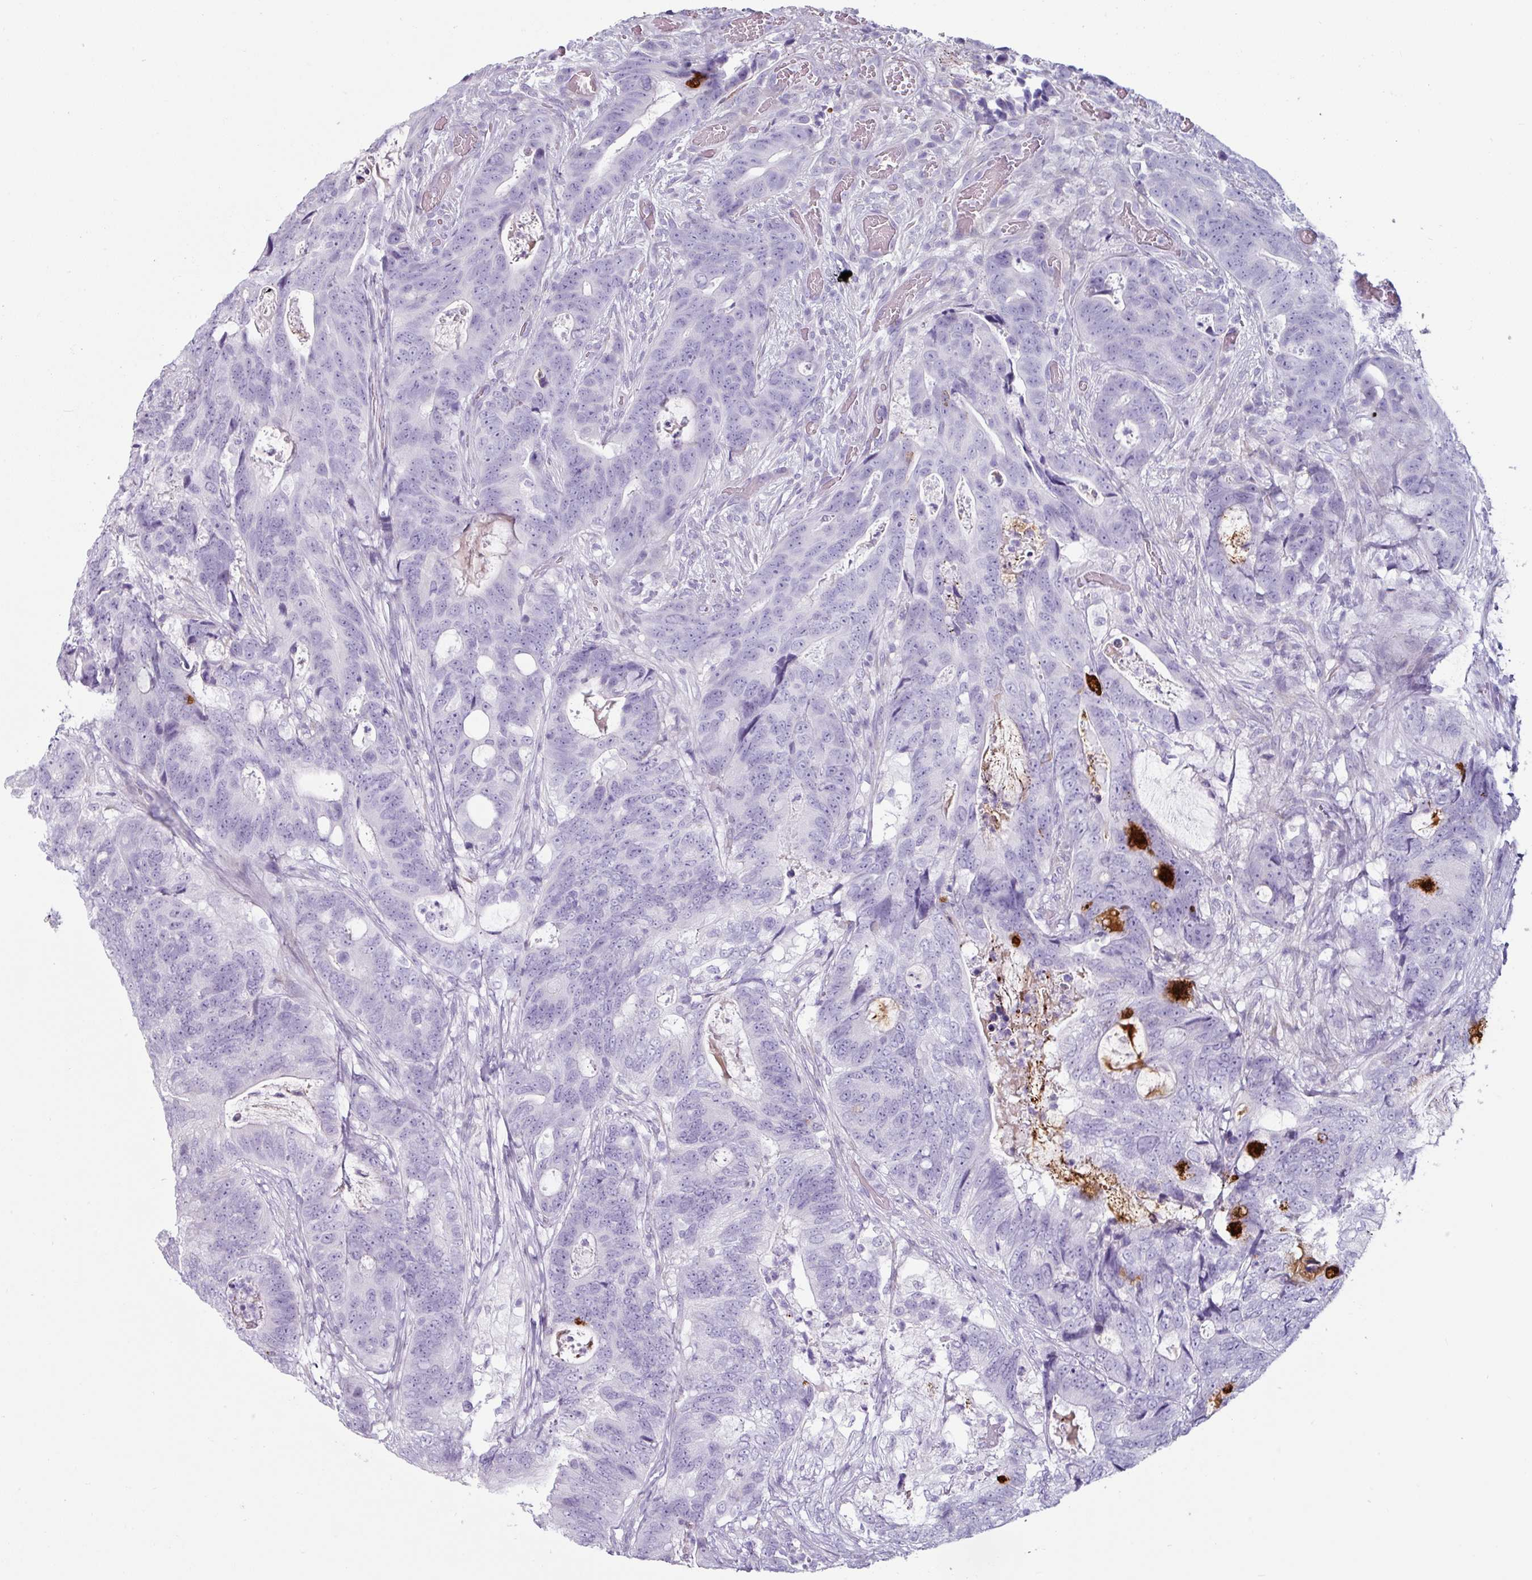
{"staining": {"intensity": "negative", "quantity": "none", "location": "none"}, "tissue": "colorectal cancer", "cell_type": "Tumor cells", "image_type": "cancer", "snomed": [{"axis": "morphology", "description": "Adenocarcinoma, NOS"}, {"axis": "topography", "description": "Colon"}], "caption": "High magnification brightfield microscopy of colorectal cancer (adenocarcinoma) stained with DAB (3,3'-diaminobenzidine) (brown) and counterstained with hematoxylin (blue): tumor cells show no significant staining.", "gene": "CLCA1", "patient": {"sex": "female", "age": 82}}